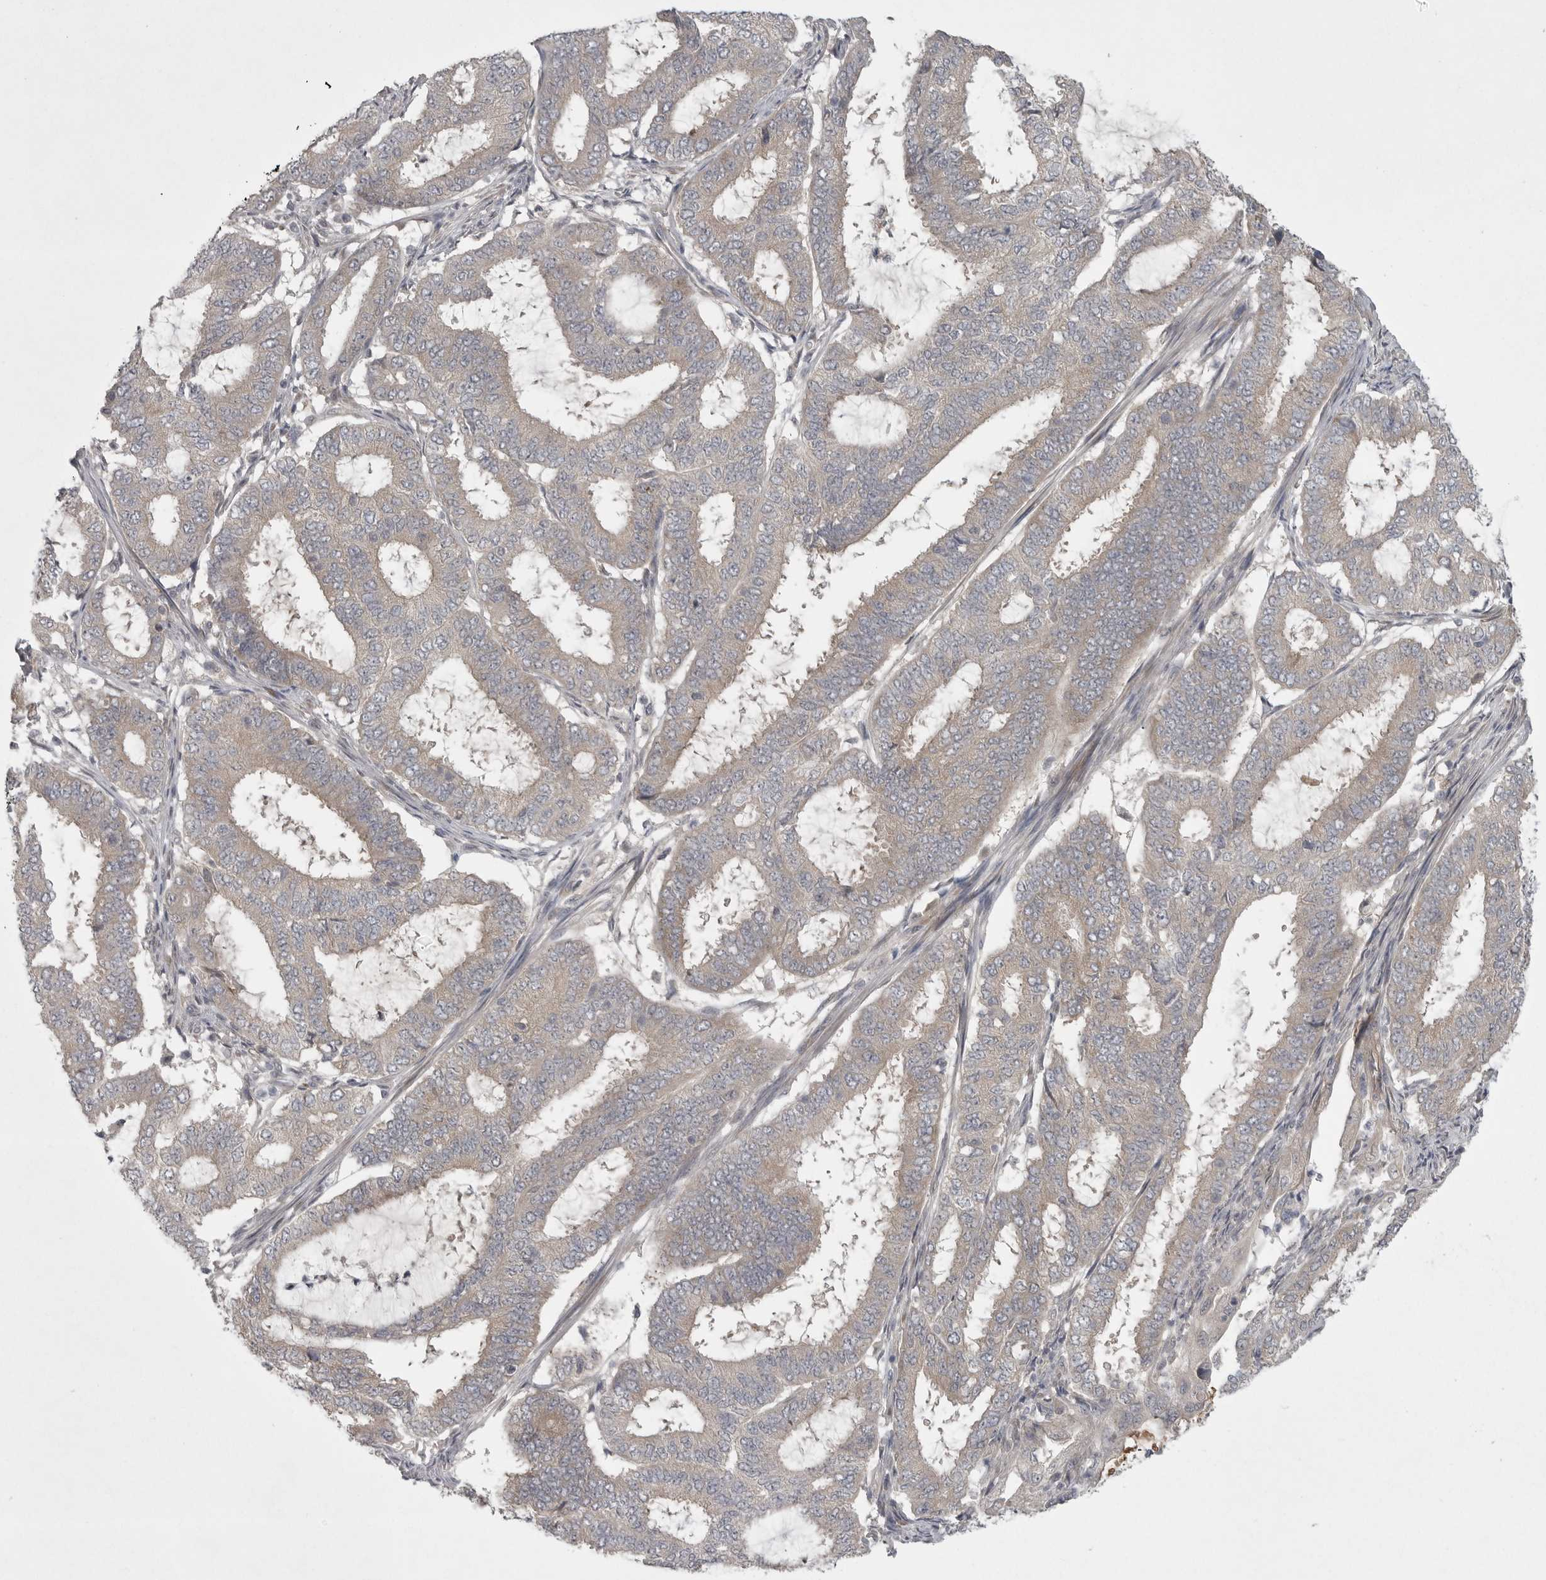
{"staining": {"intensity": "weak", "quantity": "<25%", "location": "cytoplasmic/membranous"}, "tissue": "endometrial cancer", "cell_type": "Tumor cells", "image_type": "cancer", "snomed": [{"axis": "morphology", "description": "Adenocarcinoma, NOS"}, {"axis": "topography", "description": "Endometrium"}], "caption": "Protein analysis of endometrial cancer demonstrates no significant expression in tumor cells.", "gene": "PHF13", "patient": {"sex": "female", "age": 51}}